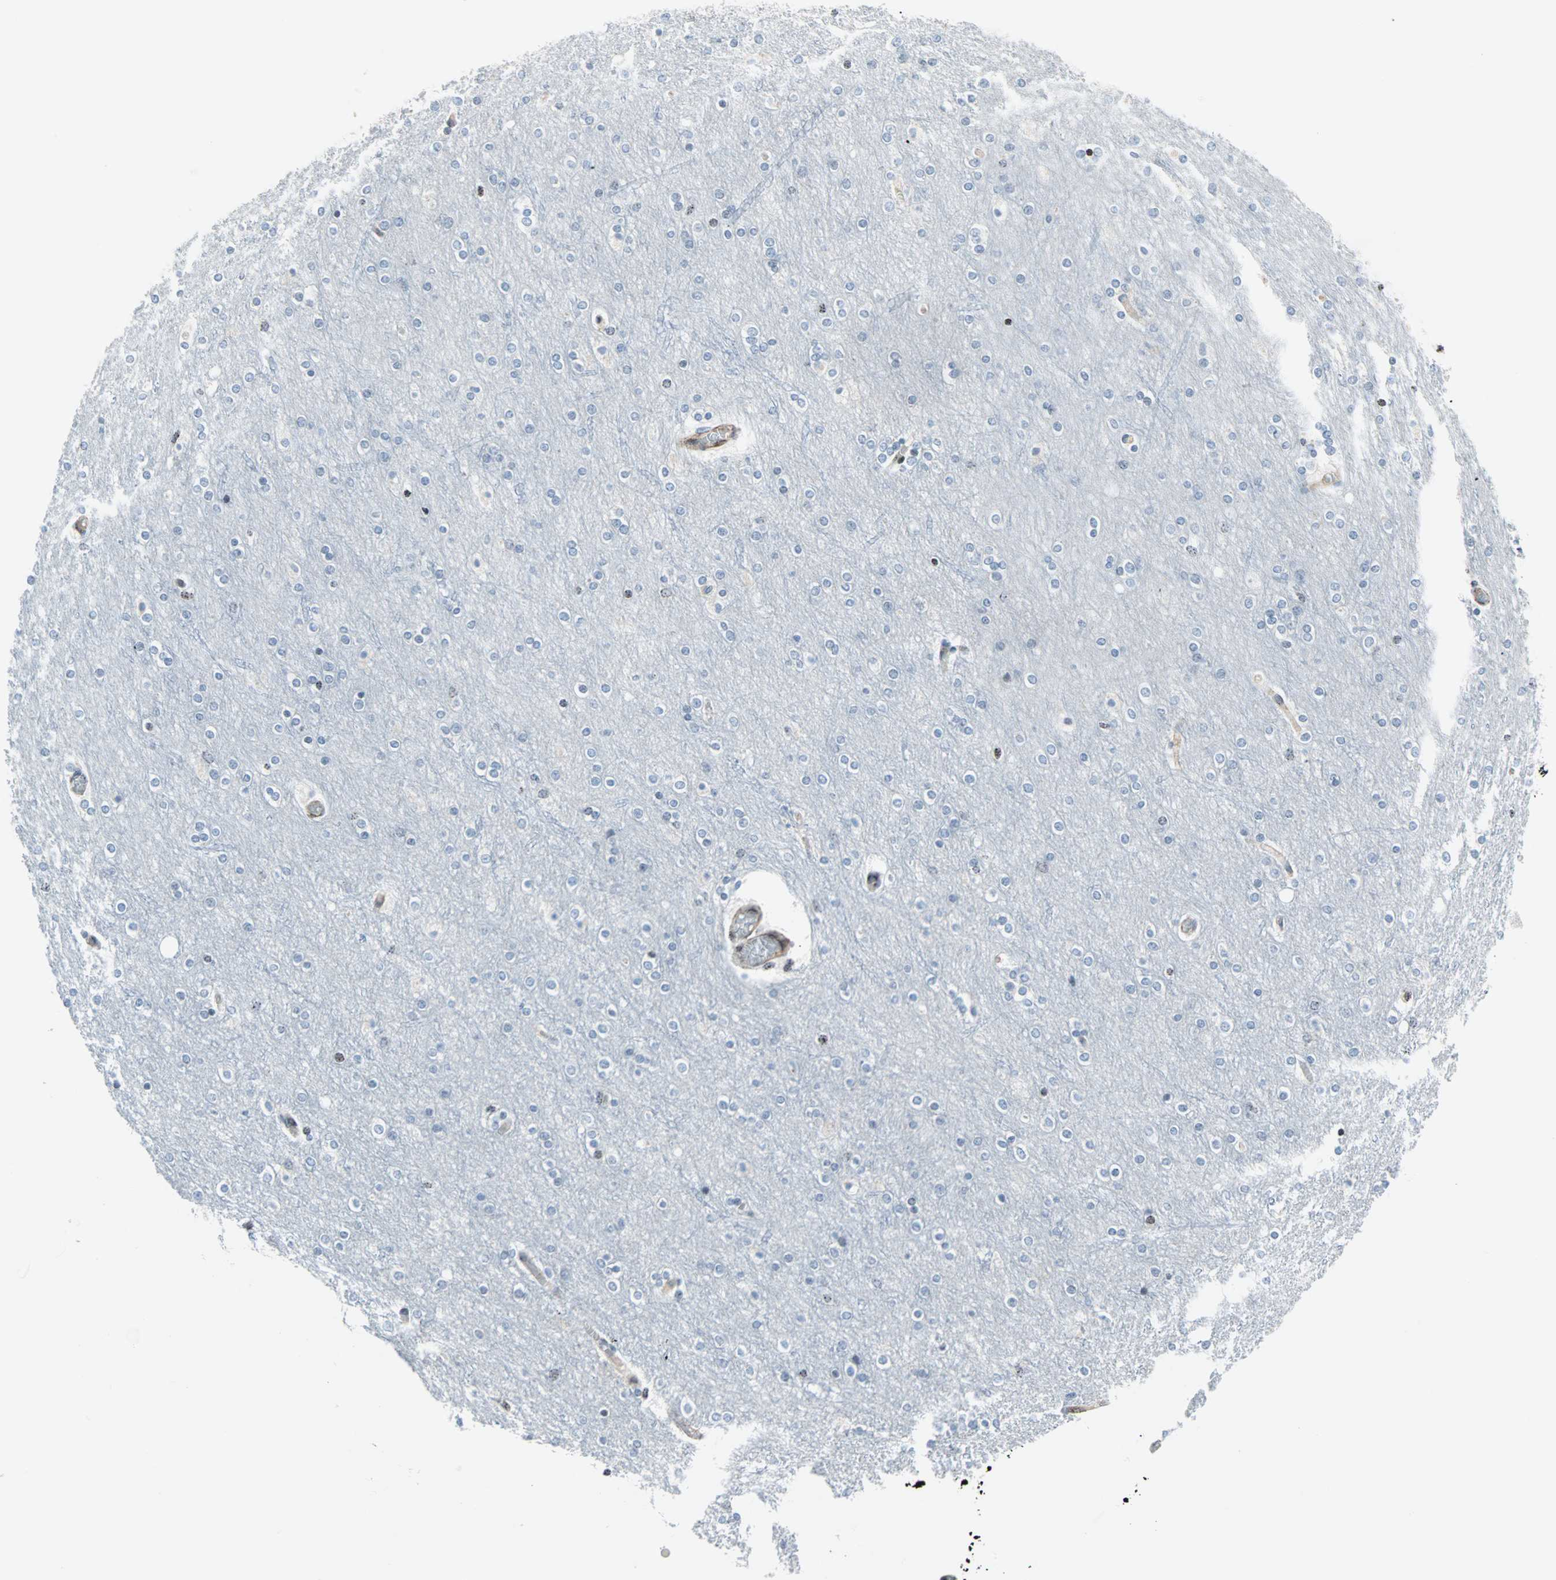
{"staining": {"intensity": "weak", "quantity": "25%-75%", "location": "cytoplasmic/membranous,nuclear"}, "tissue": "cerebral cortex", "cell_type": "Endothelial cells", "image_type": "normal", "snomed": [{"axis": "morphology", "description": "Normal tissue, NOS"}, {"axis": "topography", "description": "Cerebral cortex"}], "caption": "Immunohistochemical staining of benign cerebral cortex shows low levels of weak cytoplasmic/membranous,nuclear staining in approximately 25%-75% of endothelial cells.", "gene": "CENPA", "patient": {"sex": "female", "age": 54}}